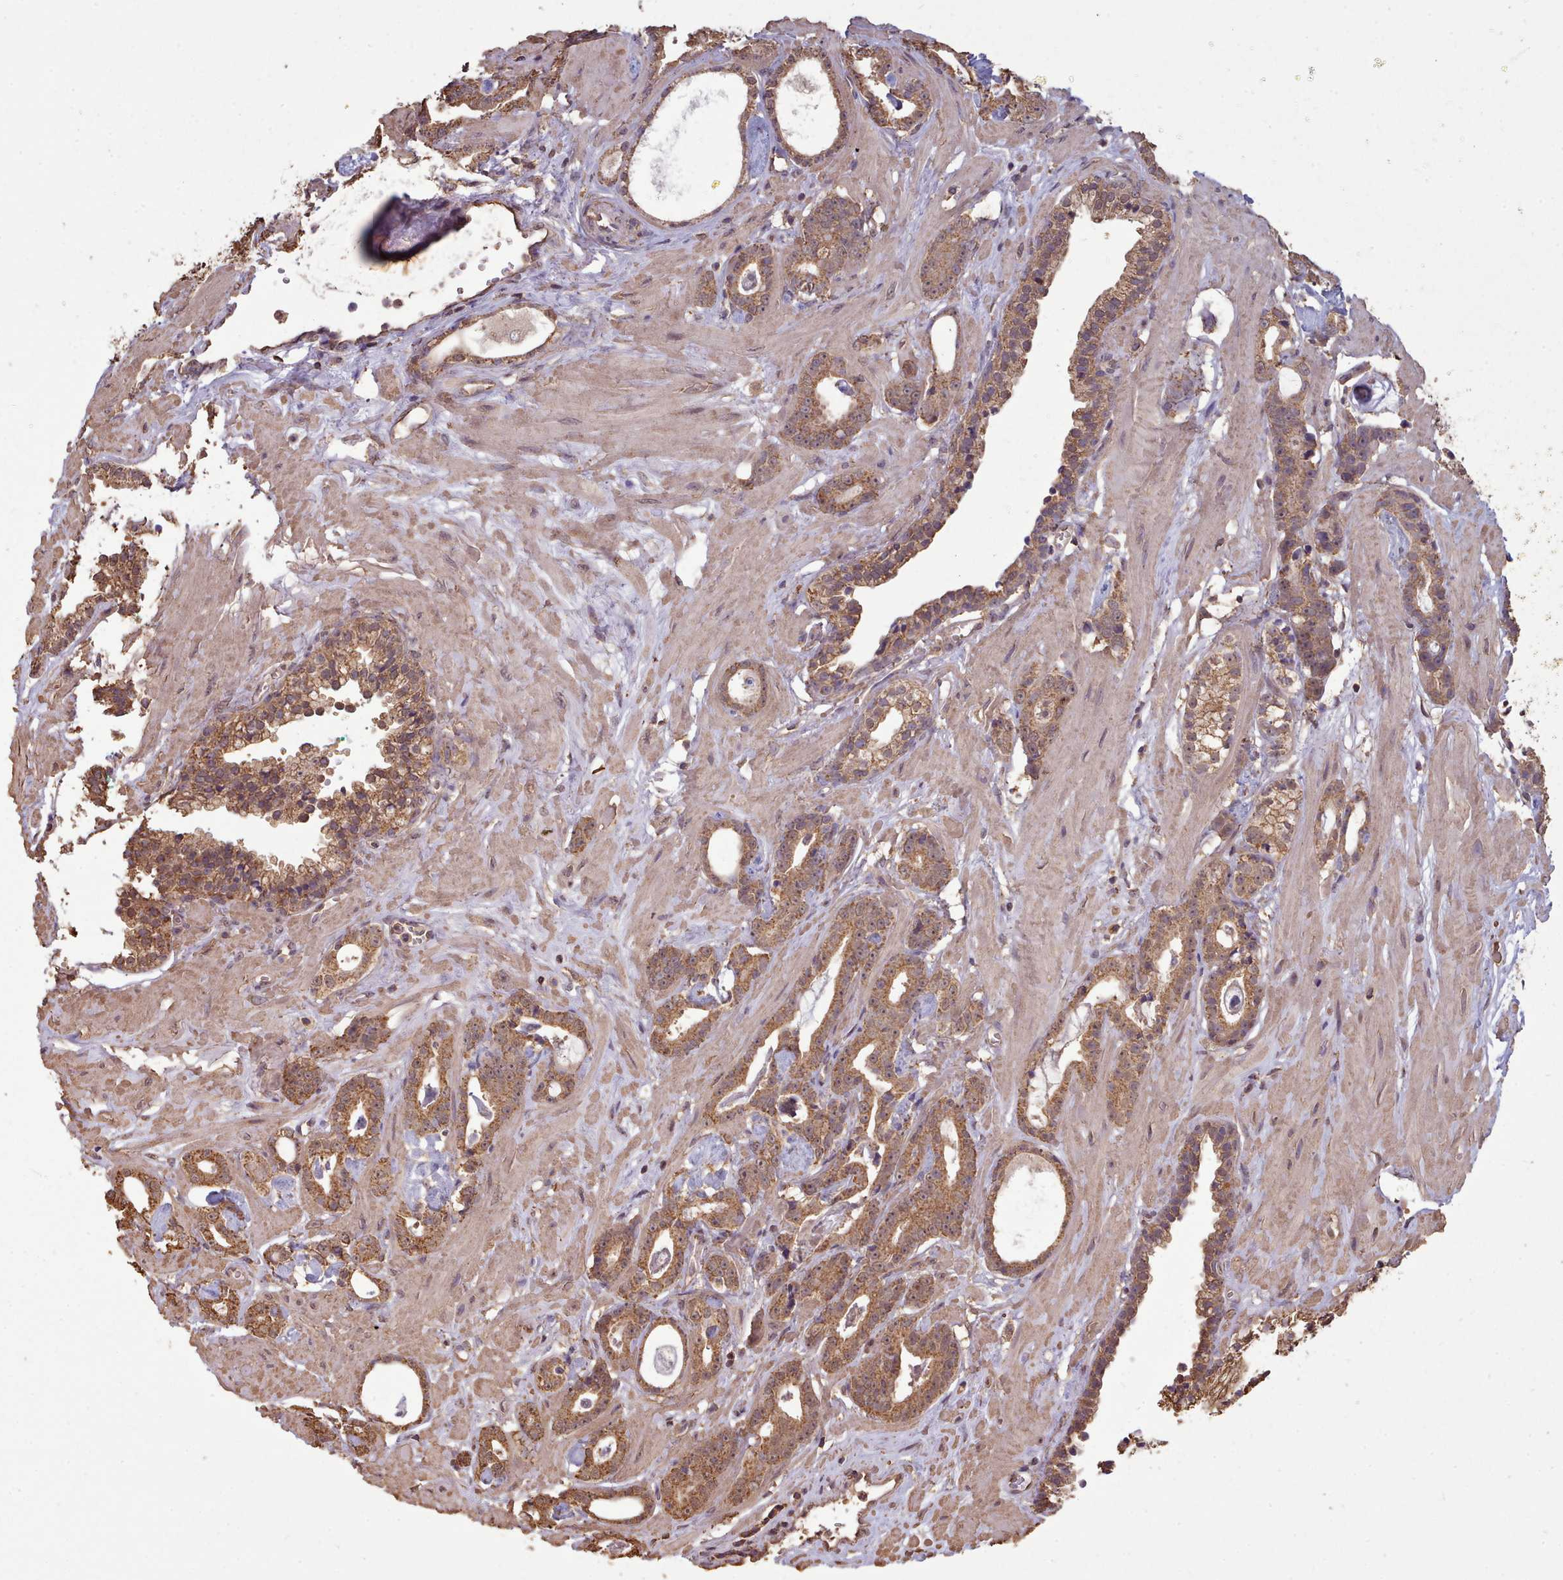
{"staining": {"intensity": "moderate", "quantity": ">75%", "location": "cytoplasmic/membranous,nuclear"}, "tissue": "prostate cancer", "cell_type": "Tumor cells", "image_type": "cancer", "snomed": [{"axis": "morphology", "description": "Adenocarcinoma, Low grade"}, {"axis": "topography", "description": "Prostate"}], "caption": "A brown stain labels moderate cytoplasmic/membranous and nuclear staining of a protein in human adenocarcinoma (low-grade) (prostate) tumor cells. The protein of interest is stained brown, and the nuclei are stained in blue (DAB (3,3'-diaminobenzidine) IHC with brightfield microscopy, high magnification).", "gene": "METRN", "patient": {"sex": "male", "age": 60}}